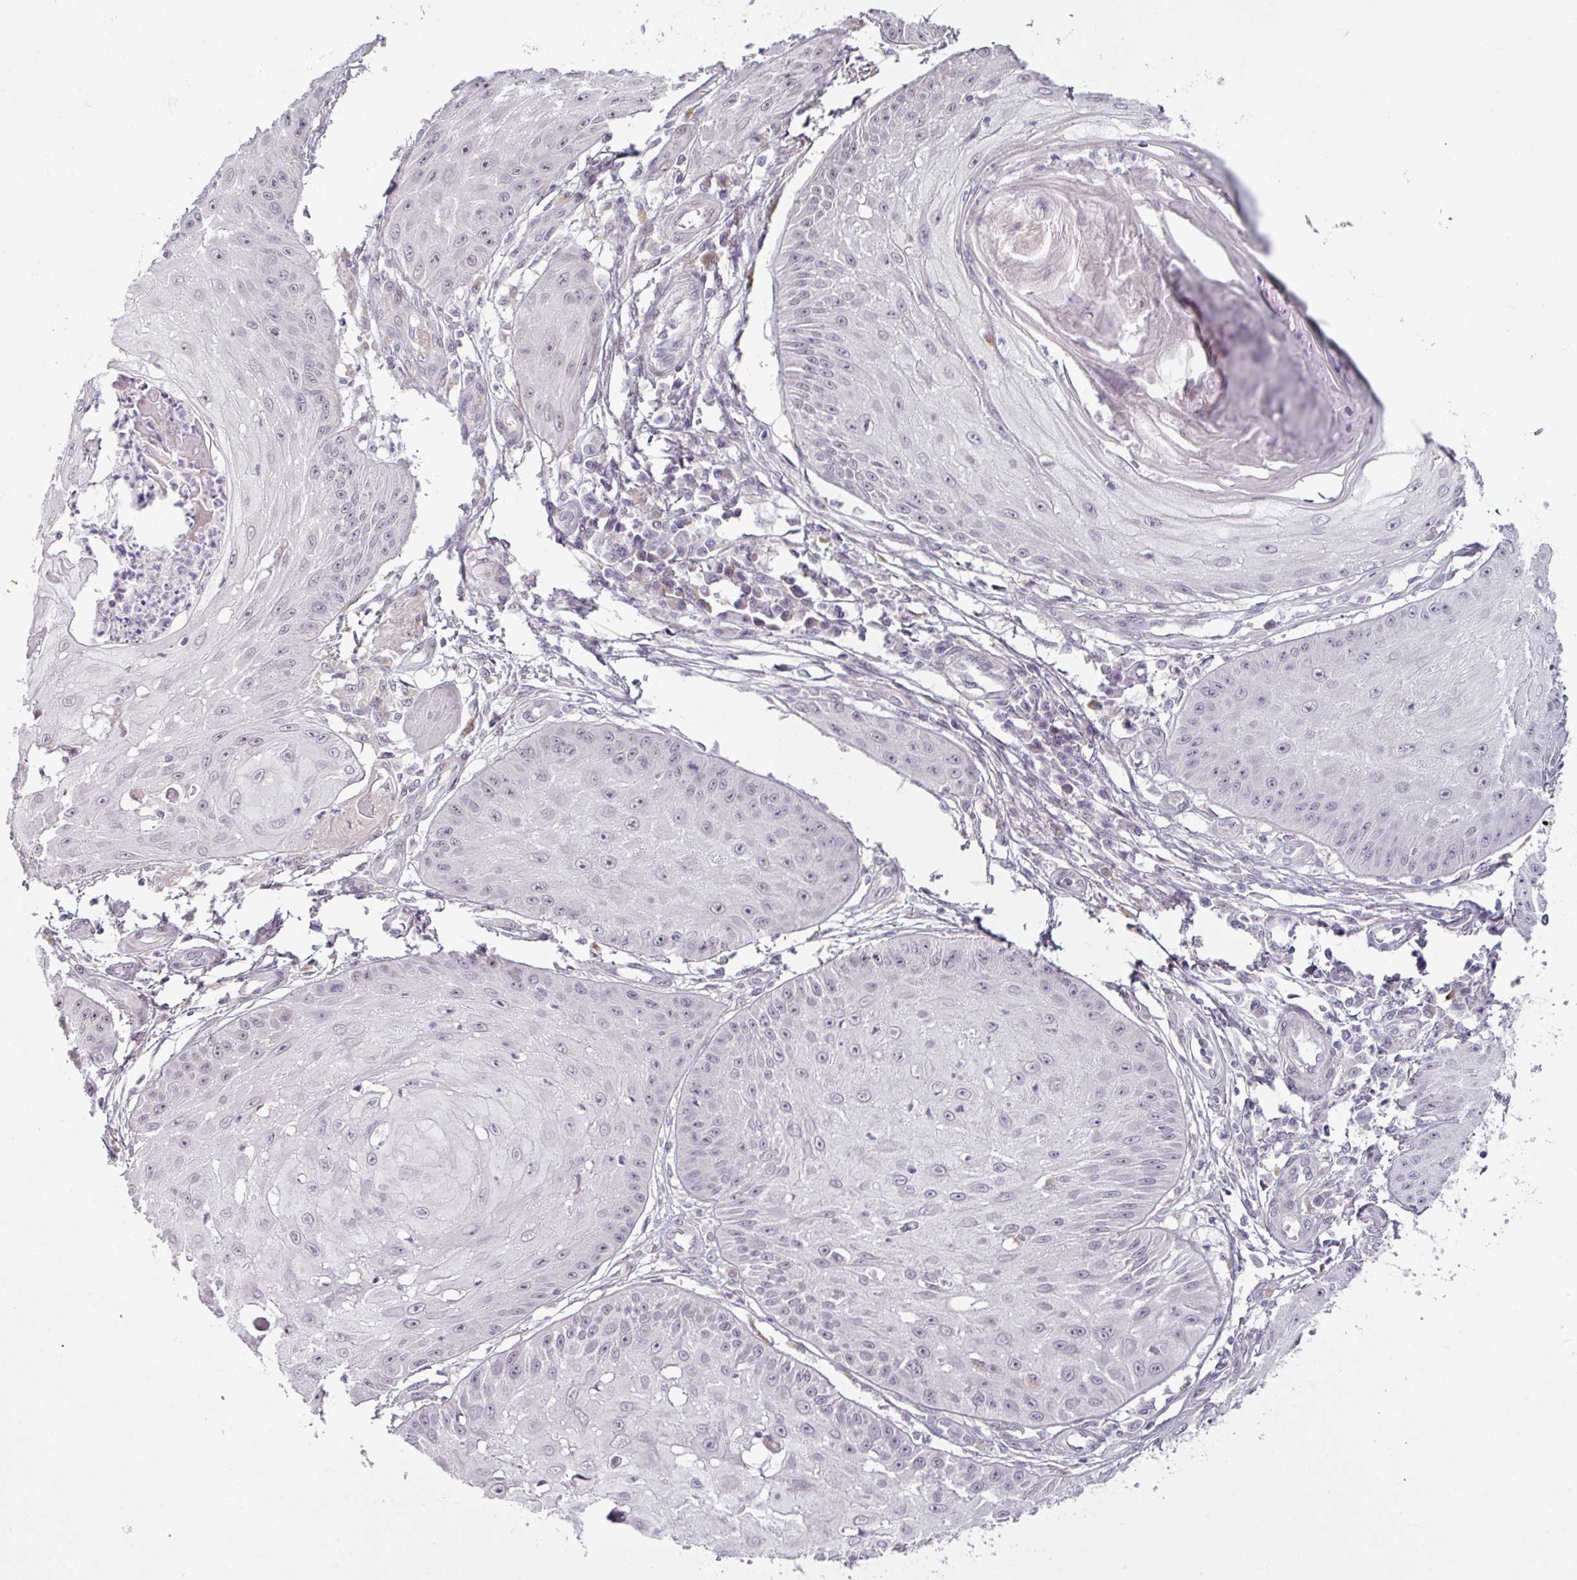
{"staining": {"intensity": "negative", "quantity": "none", "location": "none"}, "tissue": "skin cancer", "cell_type": "Tumor cells", "image_type": "cancer", "snomed": [{"axis": "morphology", "description": "Squamous cell carcinoma, NOS"}, {"axis": "topography", "description": "Skin"}], "caption": "Human skin cancer stained for a protein using IHC shows no staining in tumor cells.", "gene": "UVSSA", "patient": {"sex": "male", "age": 70}}